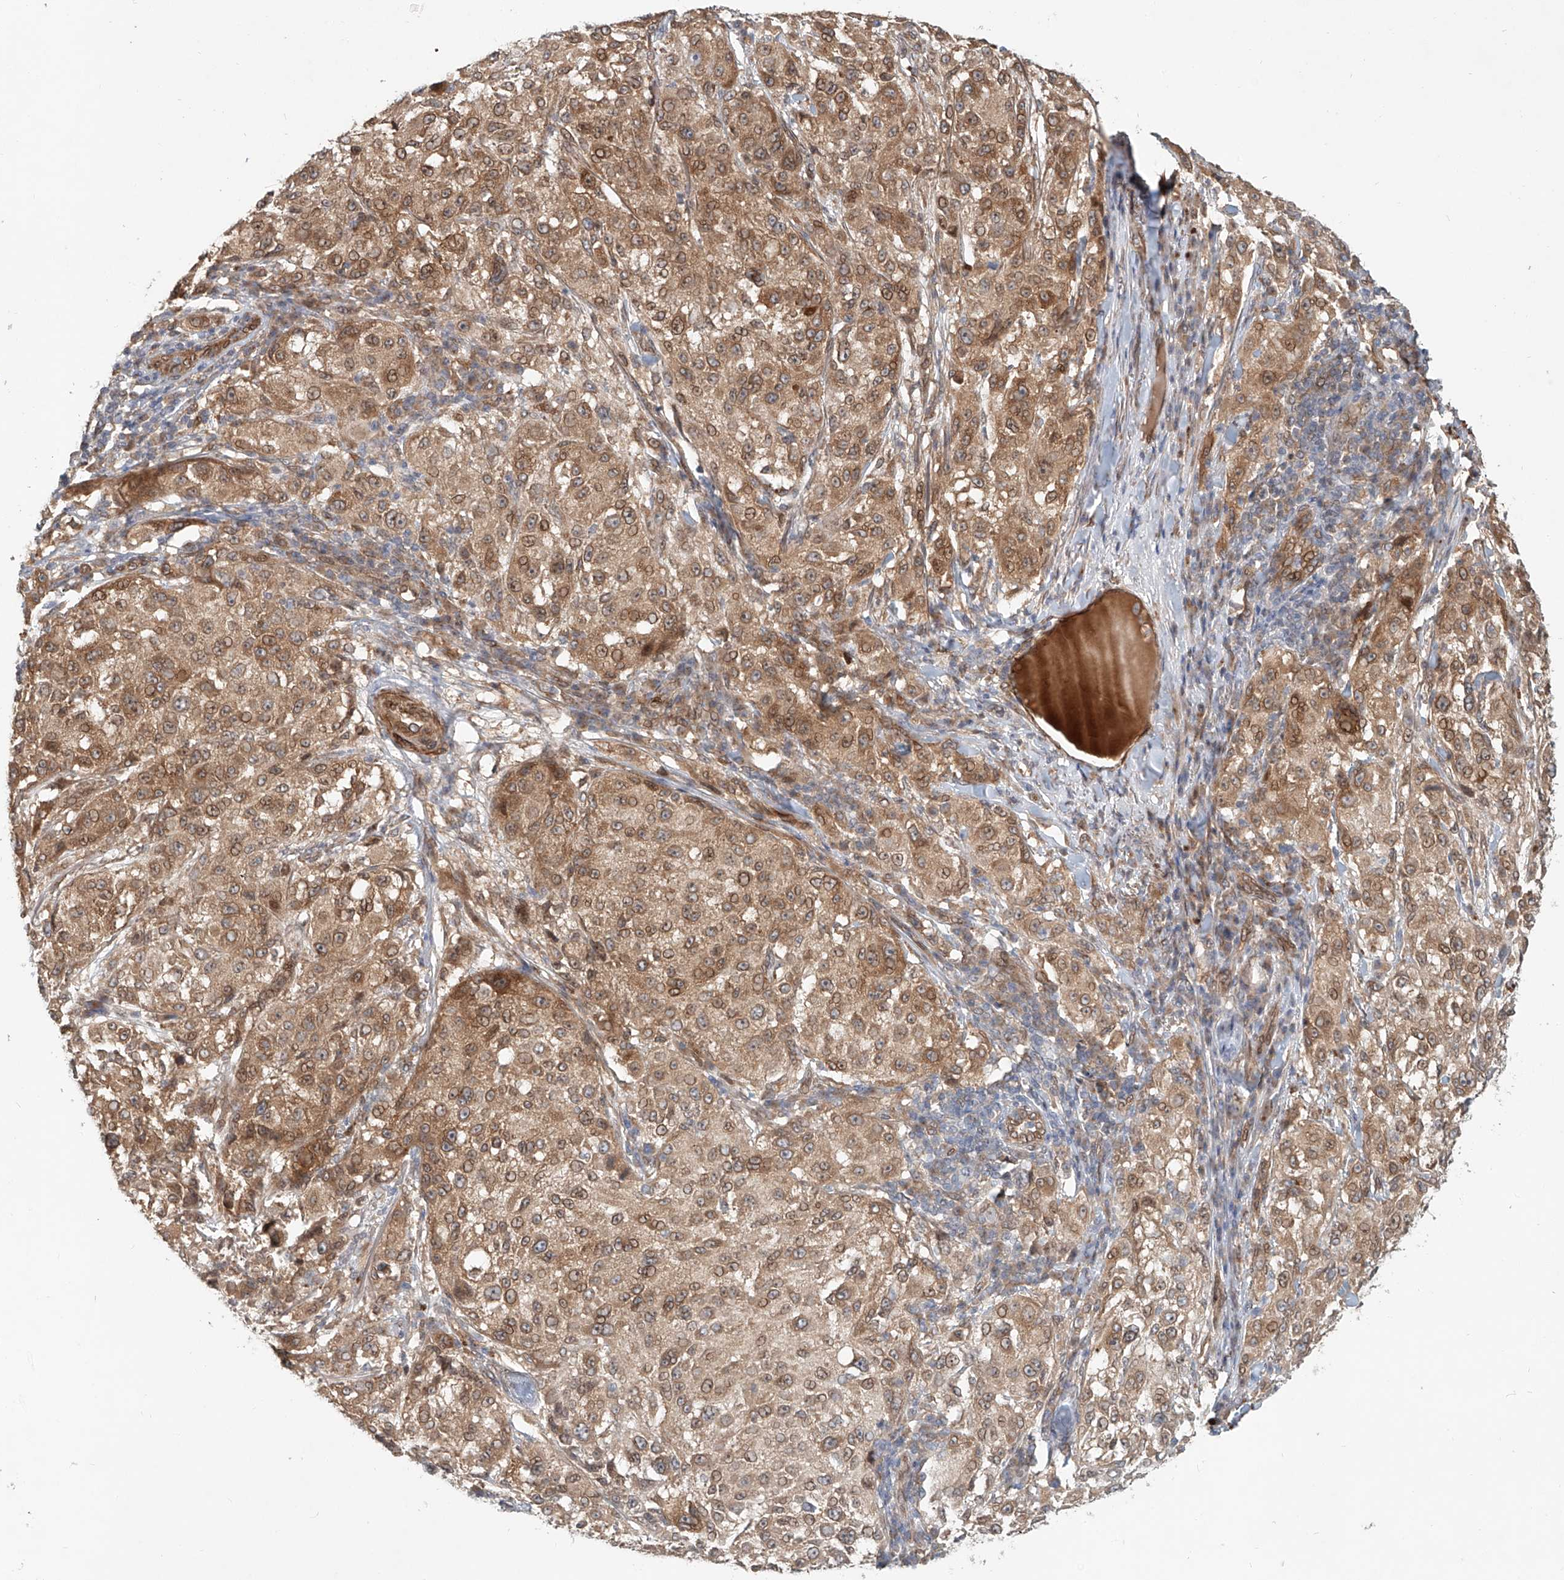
{"staining": {"intensity": "moderate", "quantity": ">75%", "location": "cytoplasmic/membranous,nuclear"}, "tissue": "melanoma", "cell_type": "Tumor cells", "image_type": "cancer", "snomed": [{"axis": "morphology", "description": "Necrosis, NOS"}, {"axis": "morphology", "description": "Malignant melanoma, NOS"}, {"axis": "topography", "description": "Skin"}], "caption": "Approximately >75% of tumor cells in malignant melanoma demonstrate moderate cytoplasmic/membranous and nuclear protein expression as visualized by brown immunohistochemical staining.", "gene": "SASH1", "patient": {"sex": "female", "age": 87}}